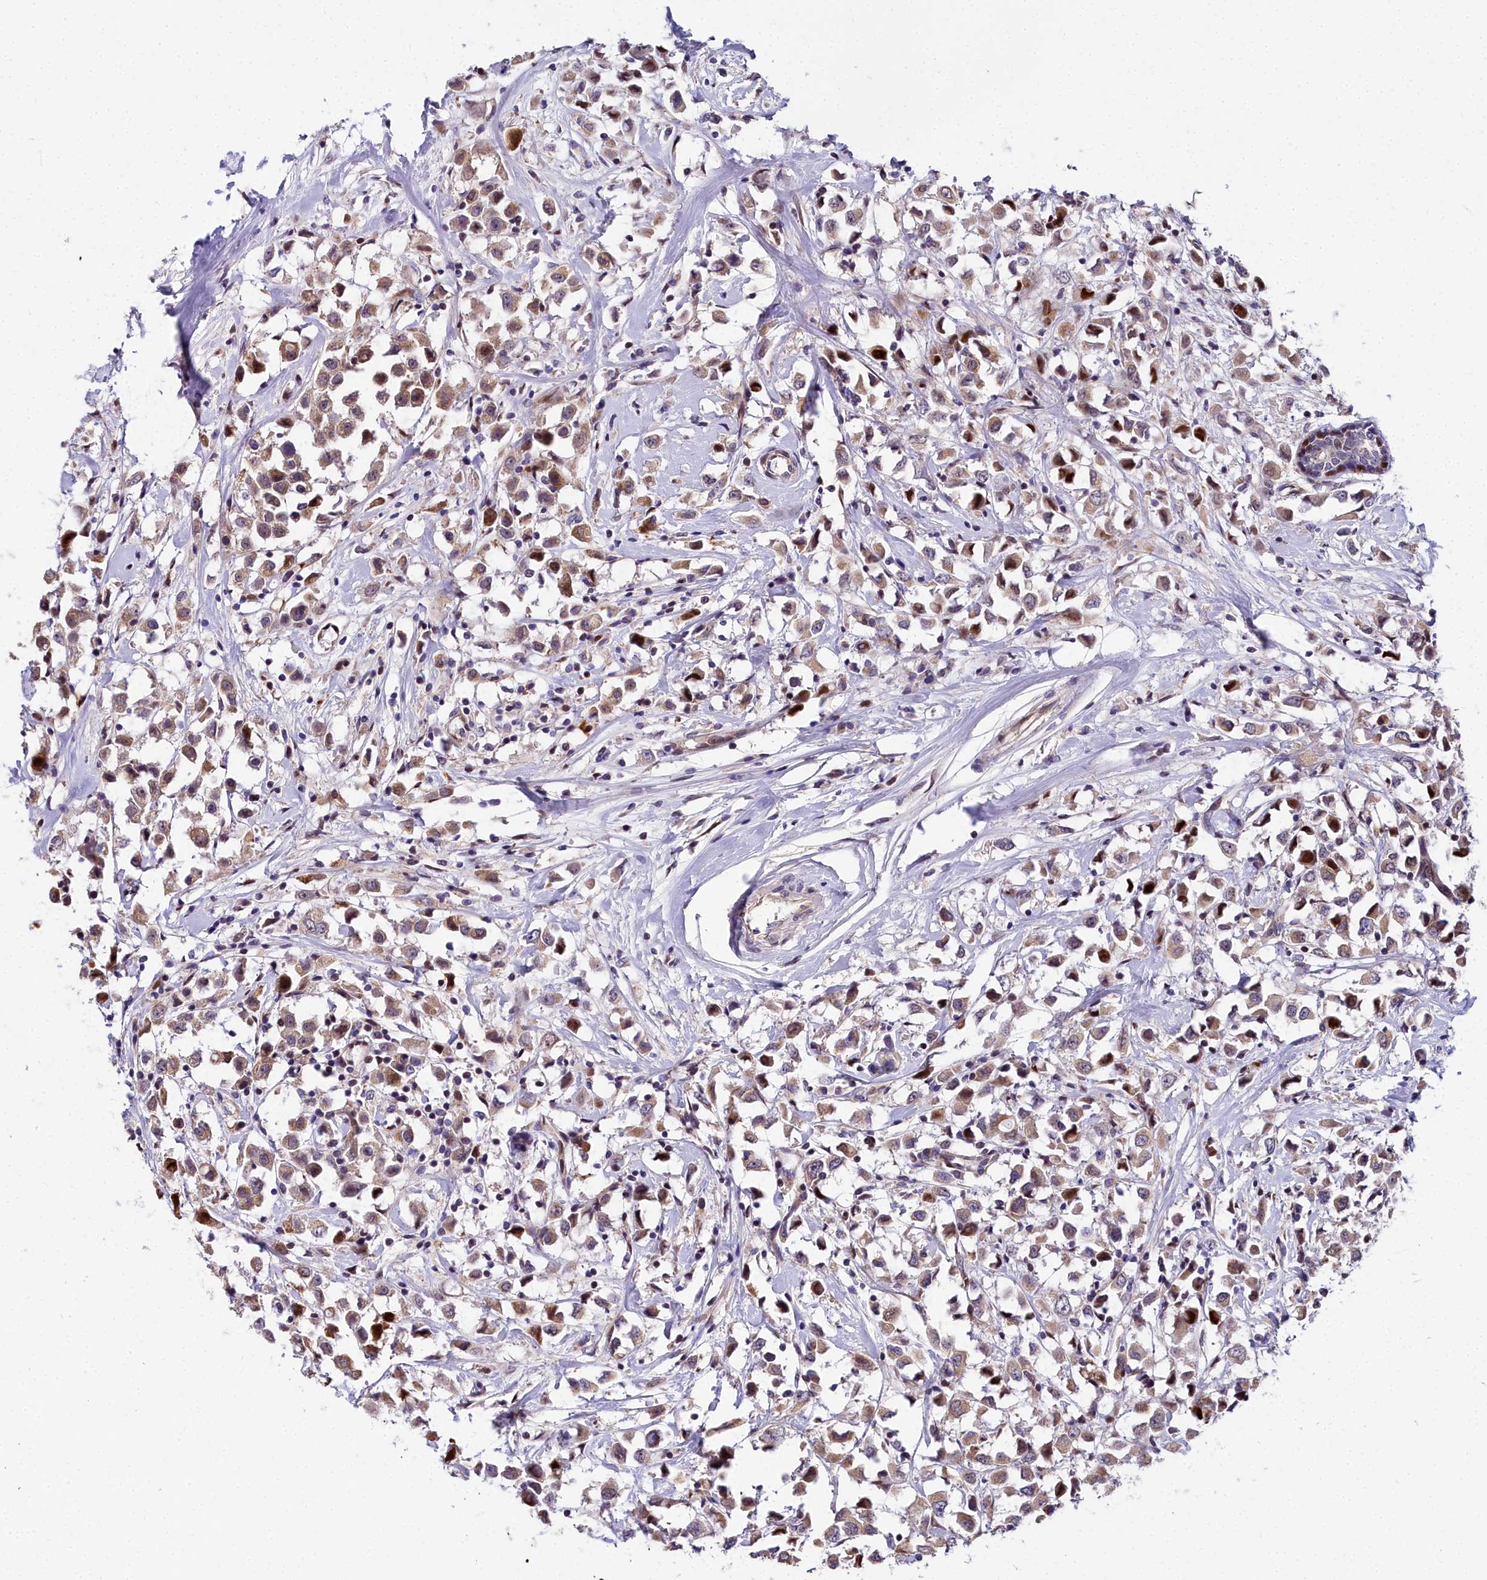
{"staining": {"intensity": "moderate", "quantity": ">75%", "location": "cytoplasmic/membranous"}, "tissue": "breast cancer", "cell_type": "Tumor cells", "image_type": "cancer", "snomed": [{"axis": "morphology", "description": "Duct carcinoma"}, {"axis": "topography", "description": "Breast"}], "caption": "Immunohistochemistry (DAB (3,3'-diaminobenzidine)) staining of breast cancer (invasive ductal carcinoma) displays moderate cytoplasmic/membranous protein expression in about >75% of tumor cells.", "gene": "AP1M1", "patient": {"sex": "female", "age": 61}}